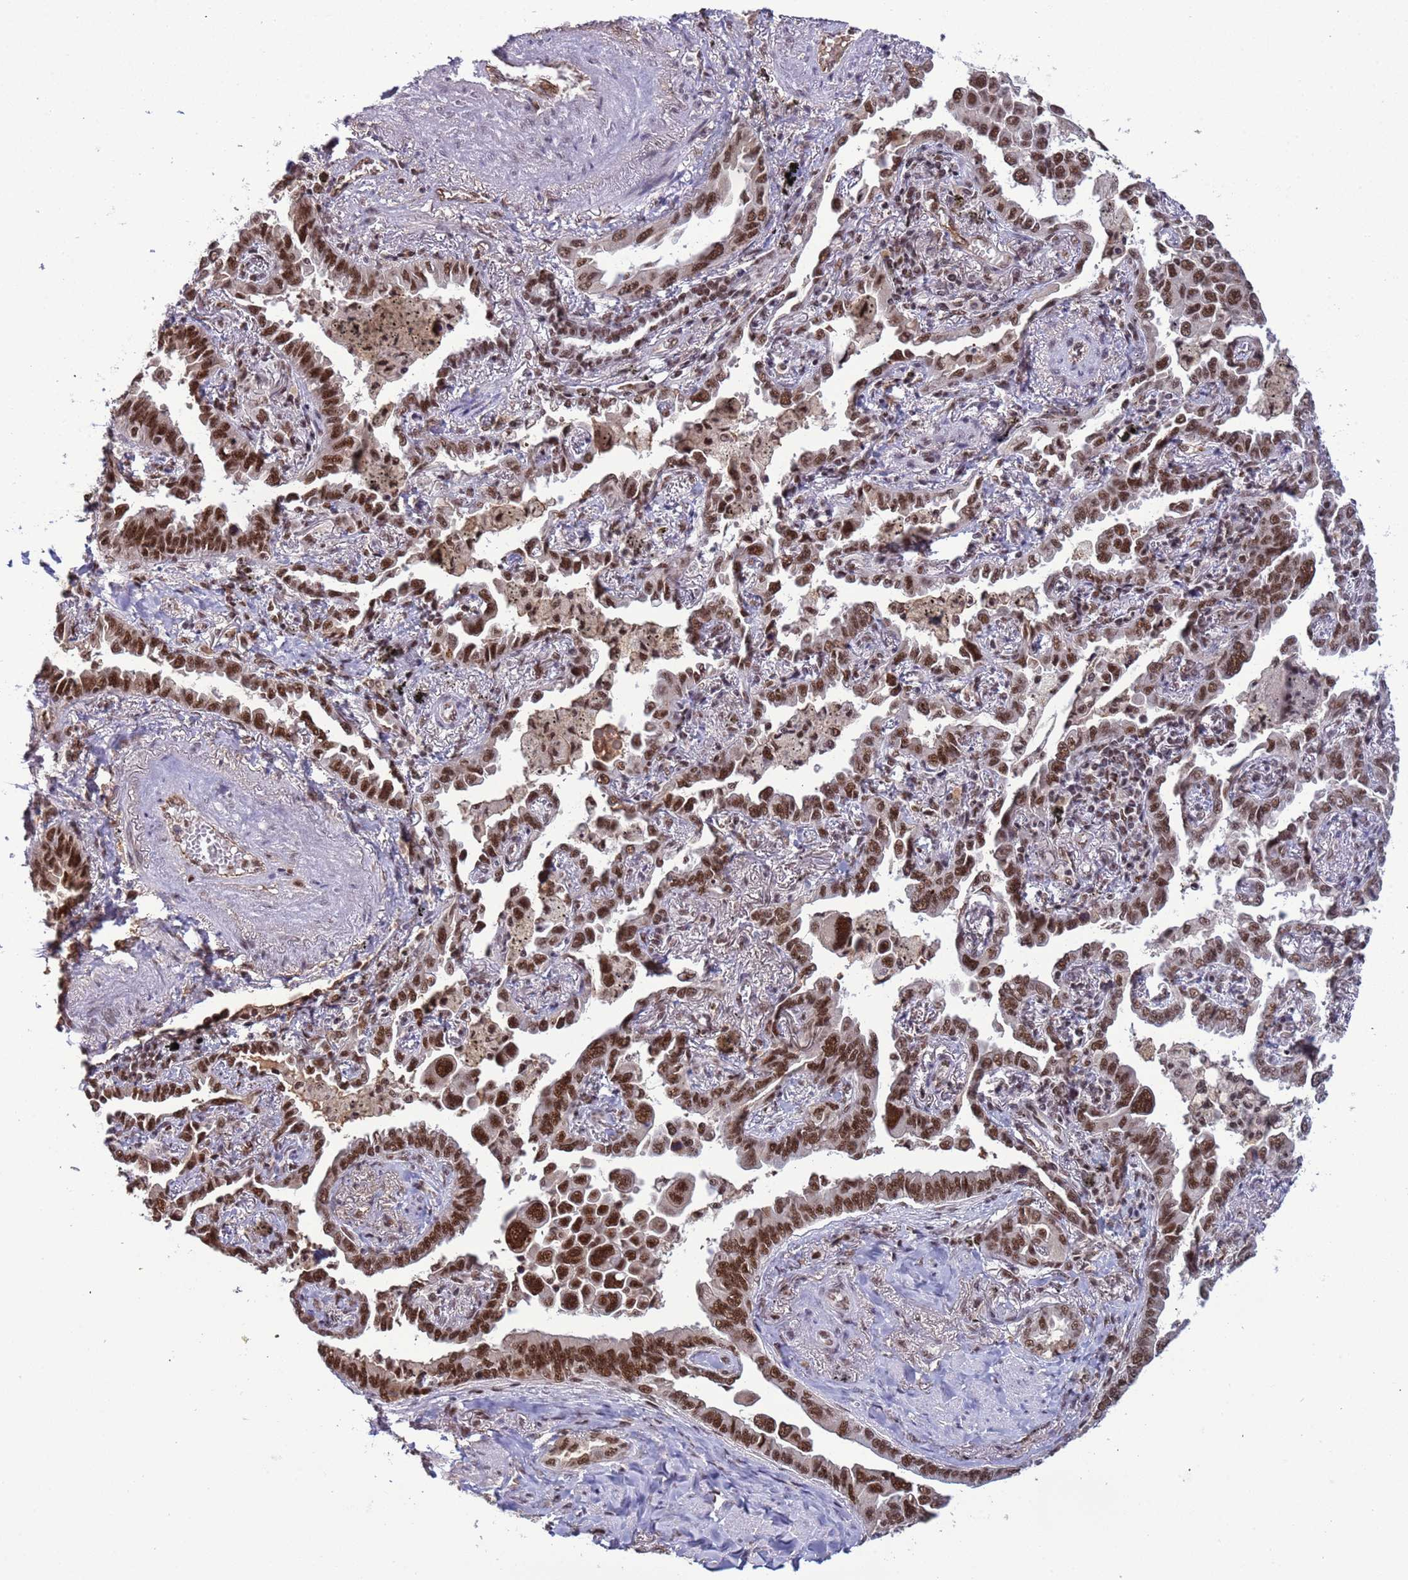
{"staining": {"intensity": "strong", "quantity": ">75%", "location": "nuclear"}, "tissue": "lung cancer", "cell_type": "Tumor cells", "image_type": "cancer", "snomed": [{"axis": "morphology", "description": "Adenocarcinoma, NOS"}, {"axis": "topography", "description": "Lung"}], "caption": "Brown immunohistochemical staining in lung adenocarcinoma reveals strong nuclear expression in about >75% of tumor cells.", "gene": "SRRT", "patient": {"sex": "male", "age": 67}}